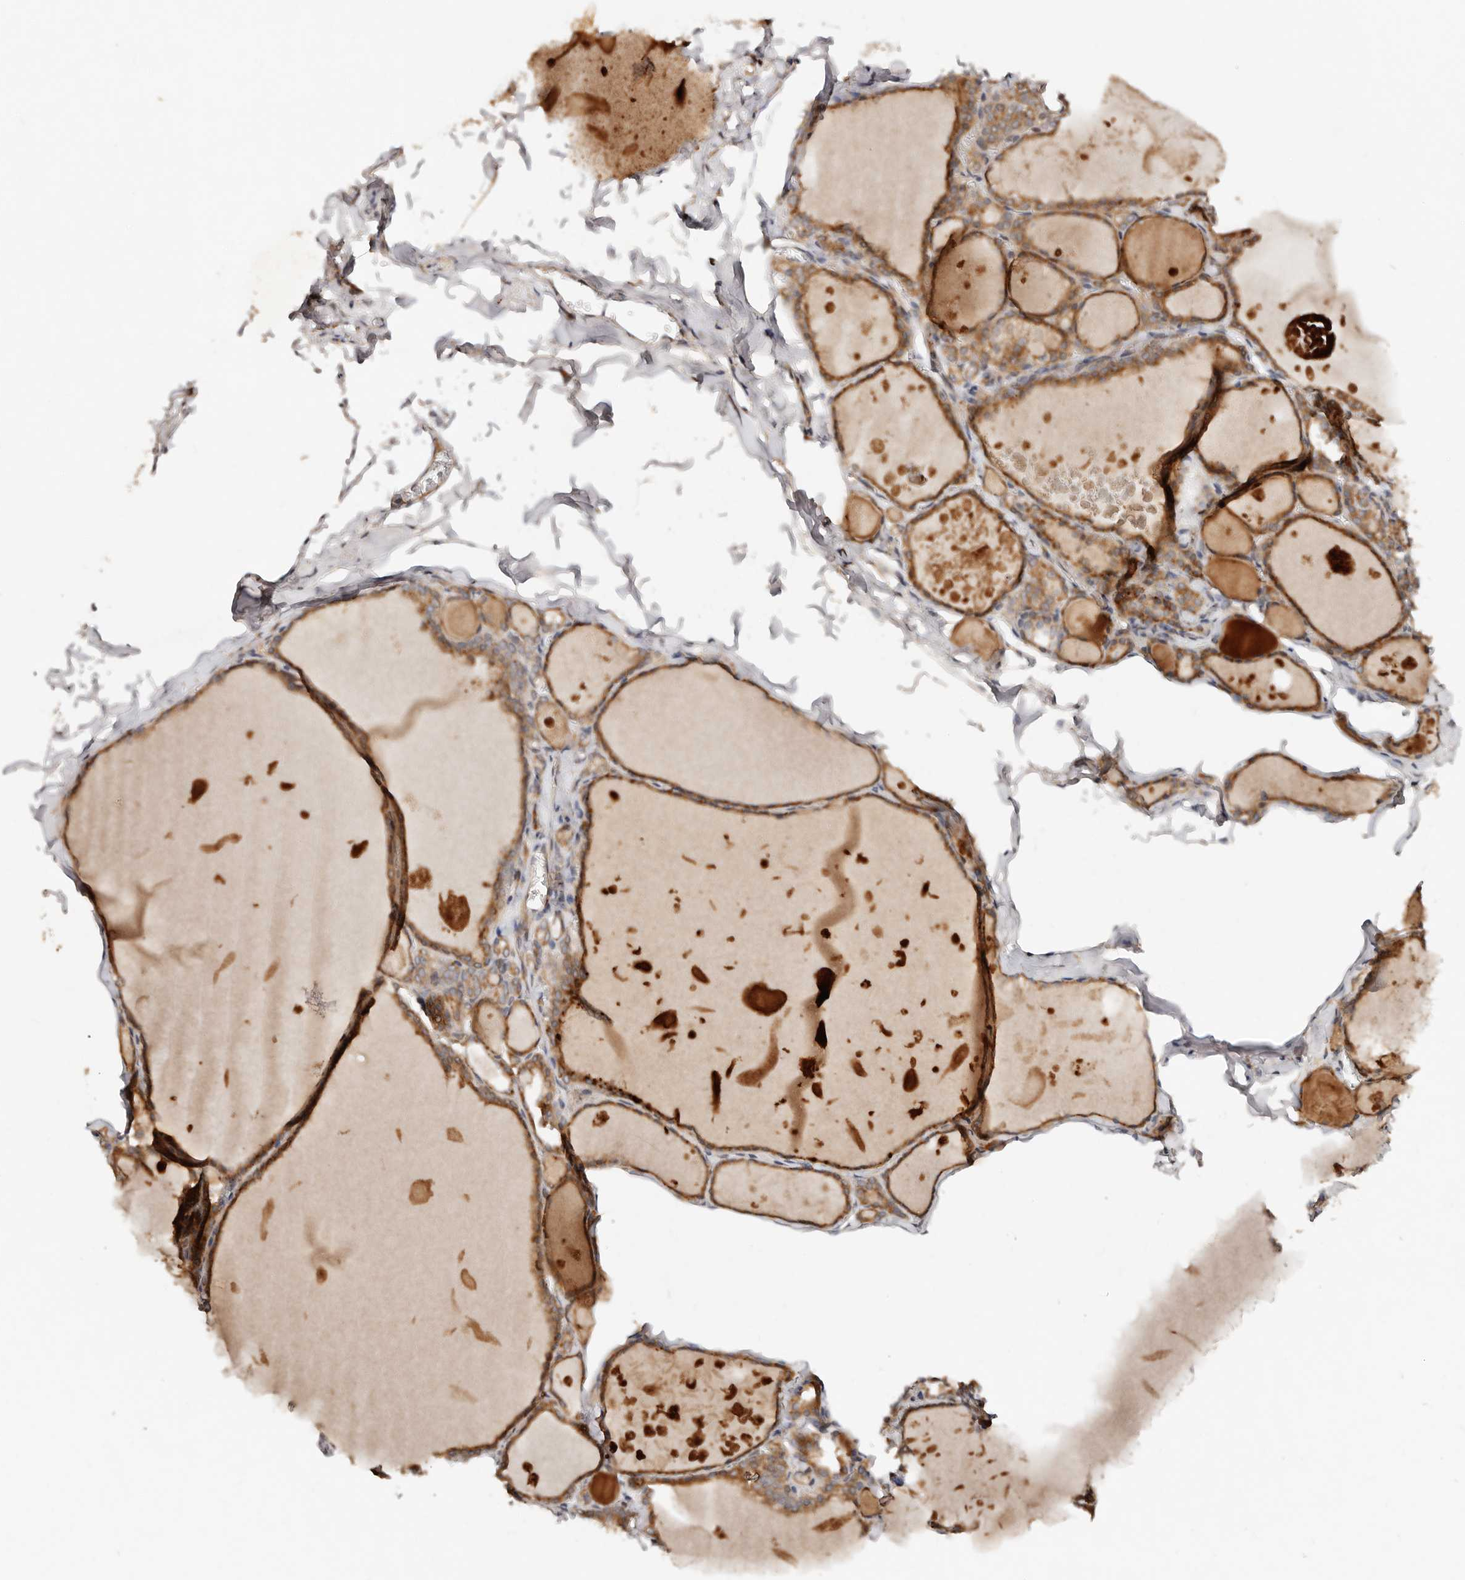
{"staining": {"intensity": "moderate", "quantity": ">75%", "location": "cytoplasmic/membranous"}, "tissue": "thyroid gland", "cell_type": "Glandular cells", "image_type": "normal", "snomed": [{"axis": "morphology", "description": "Normal tissue, NOS"}, {"axis": "topography", "description": "Thyroid gland"}], "caption": "This micrograph demonstrates immunohistochemistry (IHC) staining of benign thyroid gland, with medium moderate cytoplasmic/membranous positivity in about >75% of glandular cells.", "gene": "DENND11", "patient": {"sex": "male", "age": 56}}